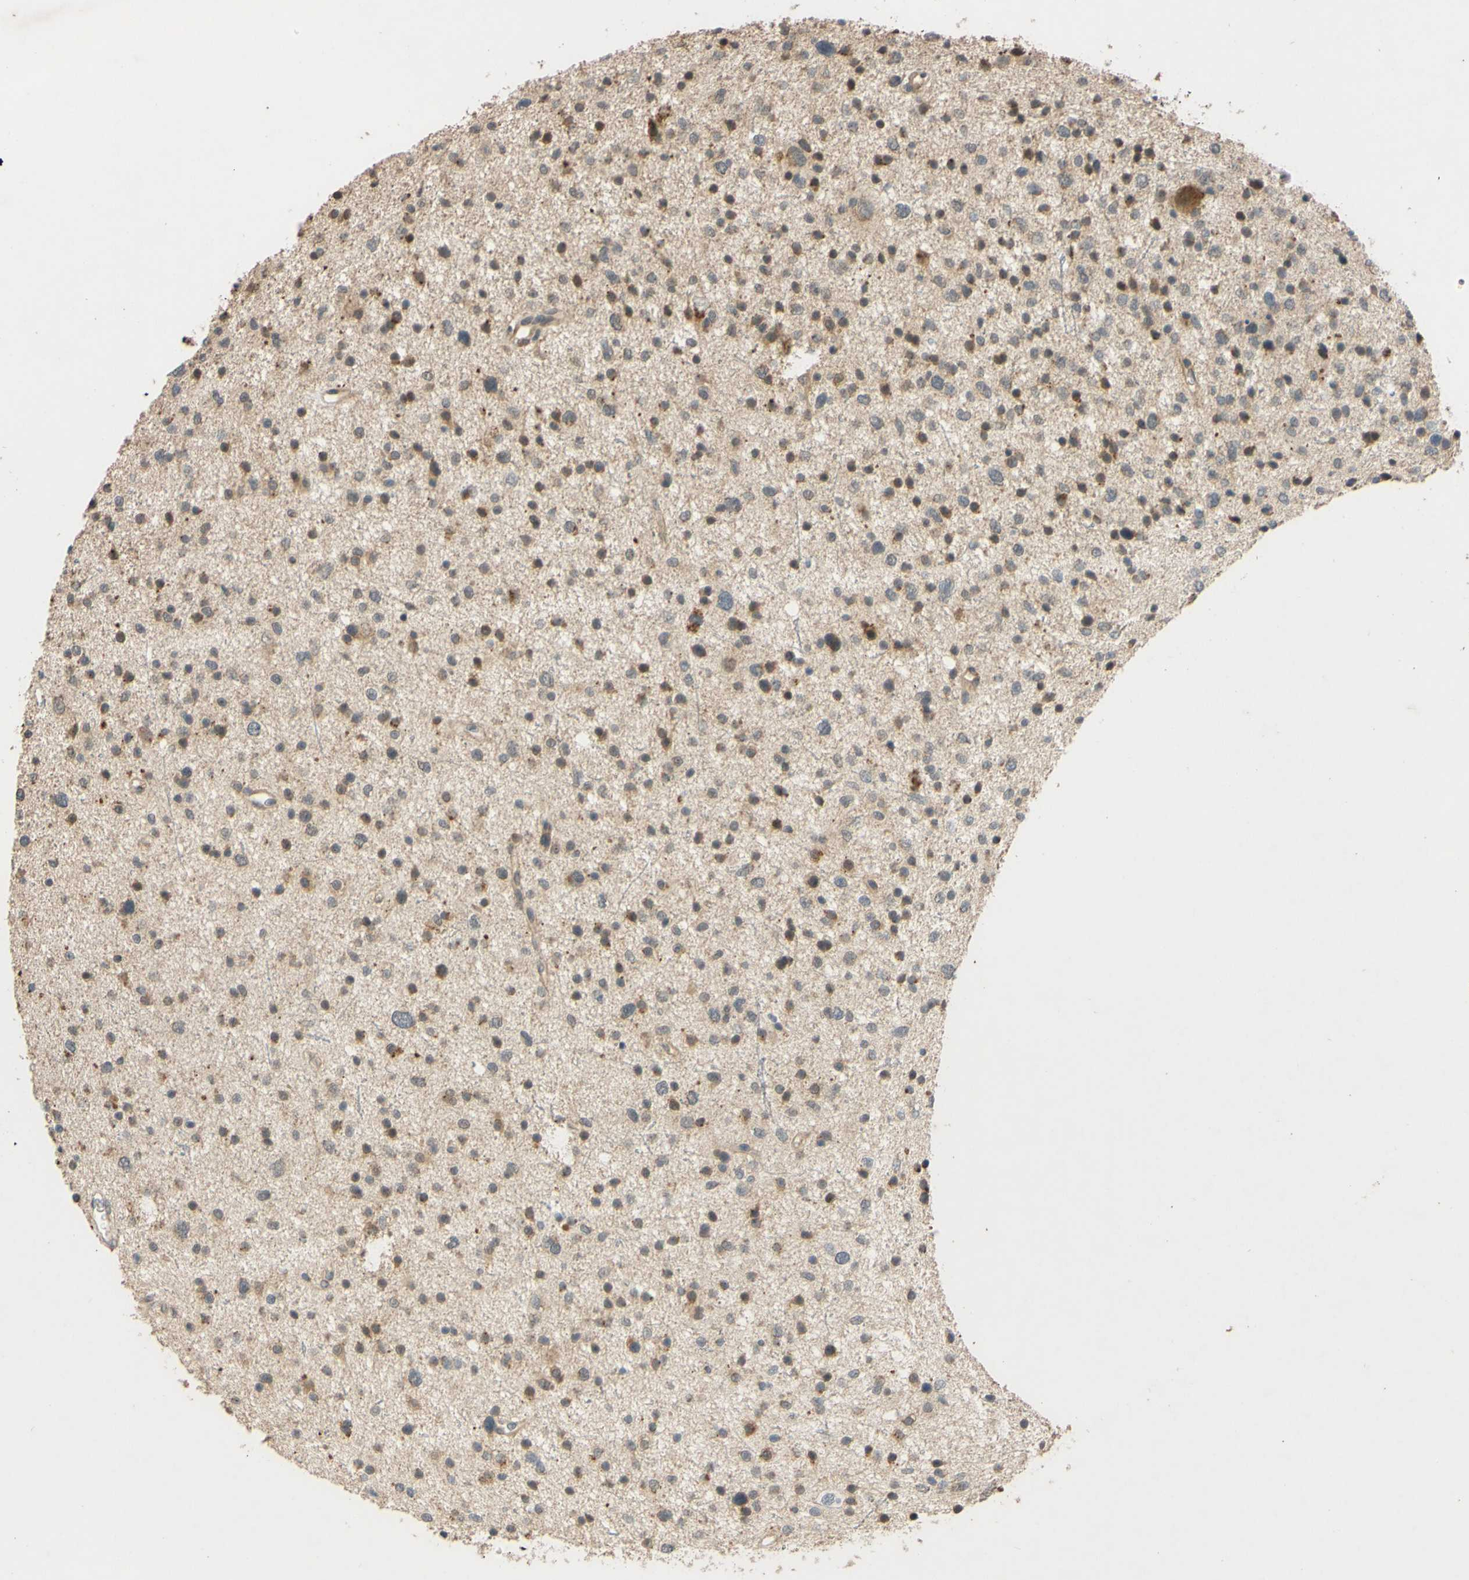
{"staining": {"intensity": "moderate", "quantity": ">75%", "location": "nuclear"}, "tissue": "glioma", "cell_type": "Tumor cells", "image_type": "cancer", "snomed": [{"axis": "morphology", "description": "Glioma, malignant, Low grade"}, {"axis": "topography", "description": "Brain"}], "caption": "This is an image of IHC staining of glioma, which shows moderate expression in the nuclear of tumor cells.", "gene": "GATA1", "patient": {"sex": "female", "age": 37}}